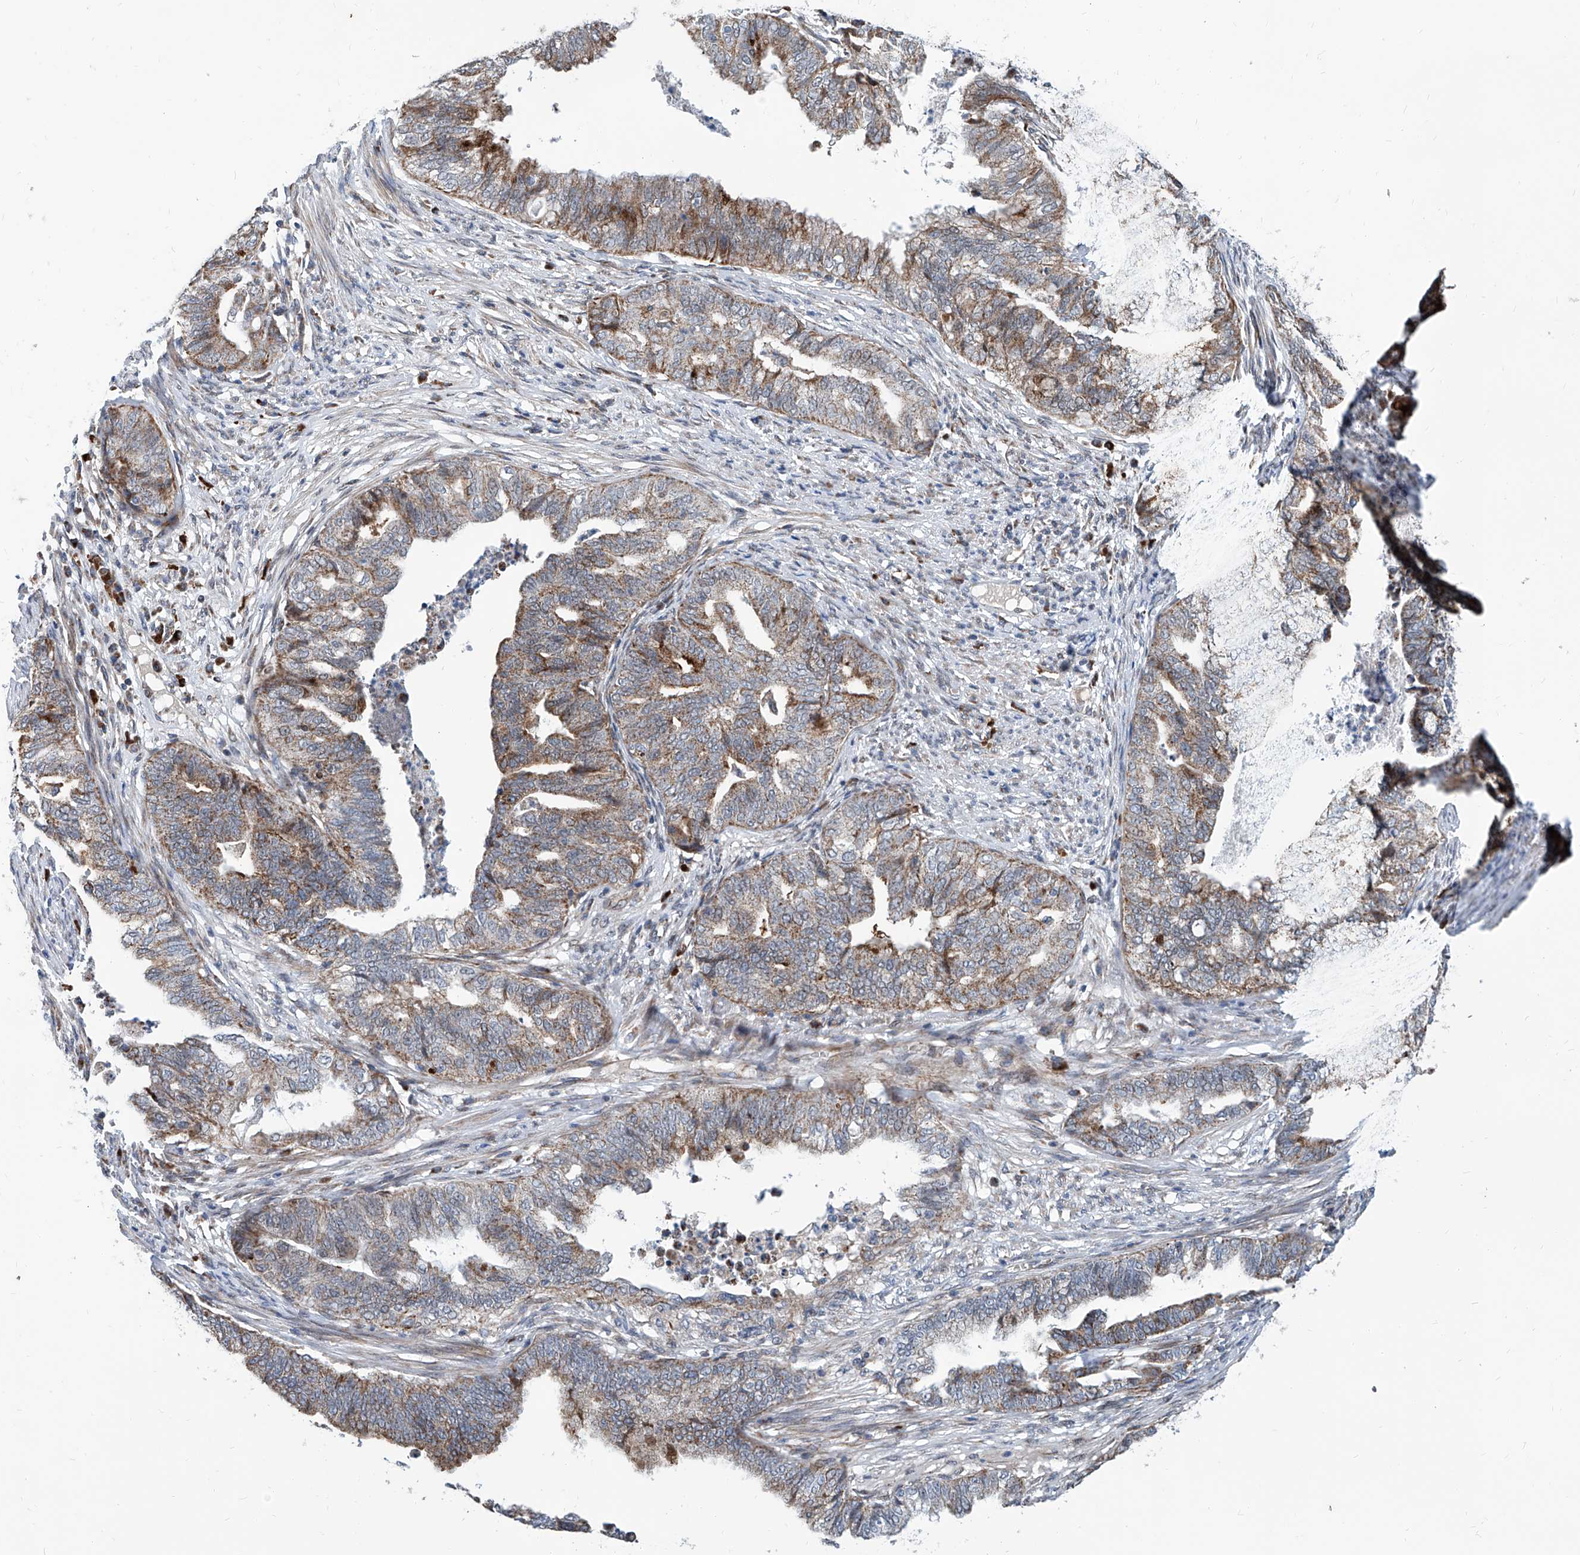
{"staining": {"intensity": "moderate", "quantity": "25%-75%", "location": "cytoplasmic/membranous"}, "tissue": "endometrial cancer", "cell_type": "Tumor cells", "image_type": "cancer", "snomed": [{"axis": "morphology", "description": "Adenocarcinoma, NOS"}, {"axis": "topography", "description": "Endometrium"}], "caption": "Immunohistochemical staining of endometrial cancer displays medium levels of moderate cytoplasmic/membranous protein staining in about 25%-75% of tumor cells. The protein of interest is shown in brown color, while the nuclei are stained blue.", "gene": "USP48", "patient": {"sex": "female", "age": 79}}